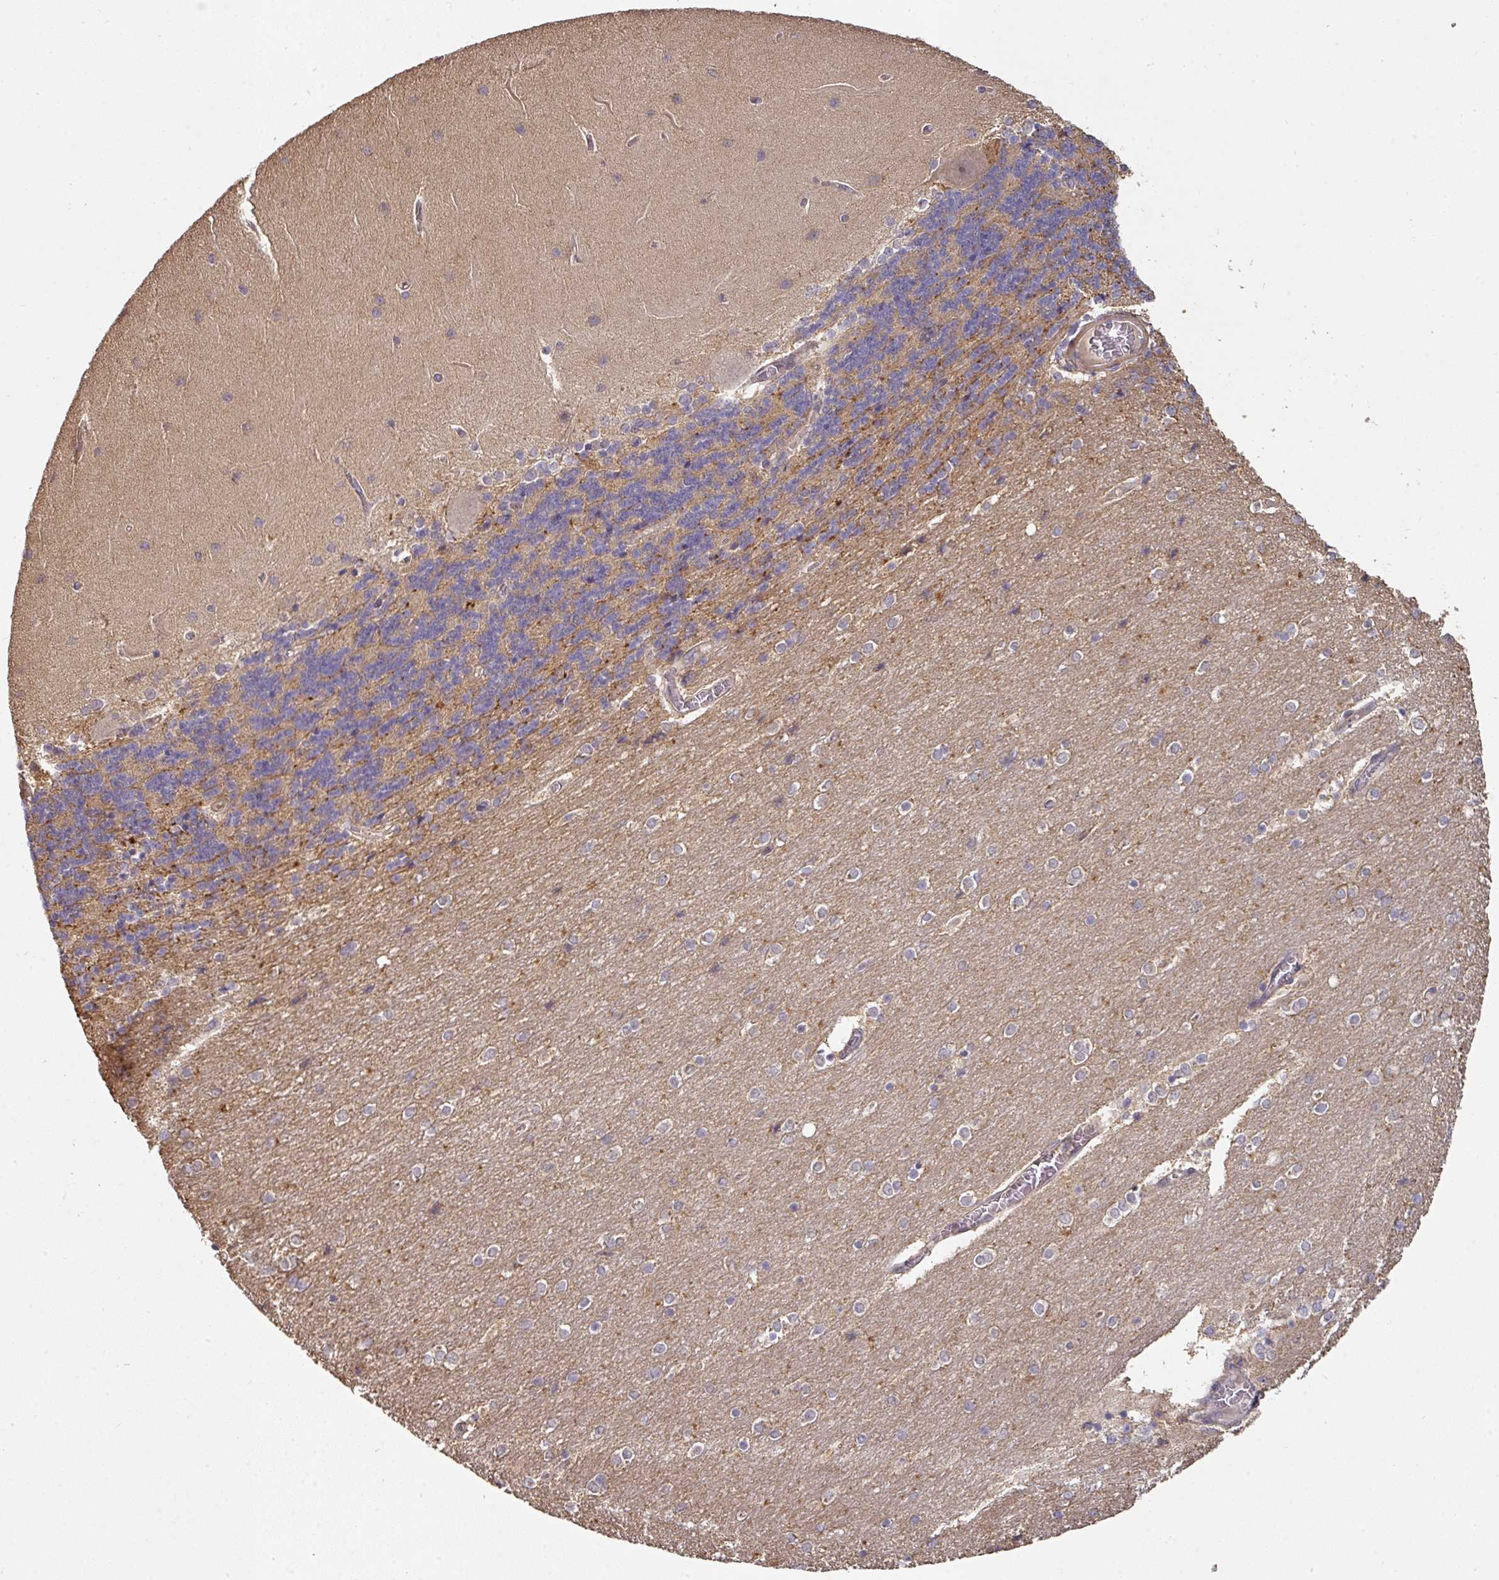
{"staining": {"intensity": "weak", "quantity": "25%-75%", "location": "cytoplasmic/membranous"}, "tissue": "cerebellum", "cell_type": "Cells in granular layer", "image_type": "normal", "snomed": [{"axis": "morphology", "description": "Normal tissue, NOS"}, {"axis": "topography", "description": "Cerebellum"}], "caption": "Immunohistochemistry (IHC) photomicrograph of normal cerebellum: cerebellum stained using IHC reveals low levels of weak protein expression localized specifically in the cytoplasmic/membranous of cells in granular layer, appearing as a cytoplasmic/membranous brown color.", "gene": "ACVR2B", "patient": {"sex": "female", "age": 54}}